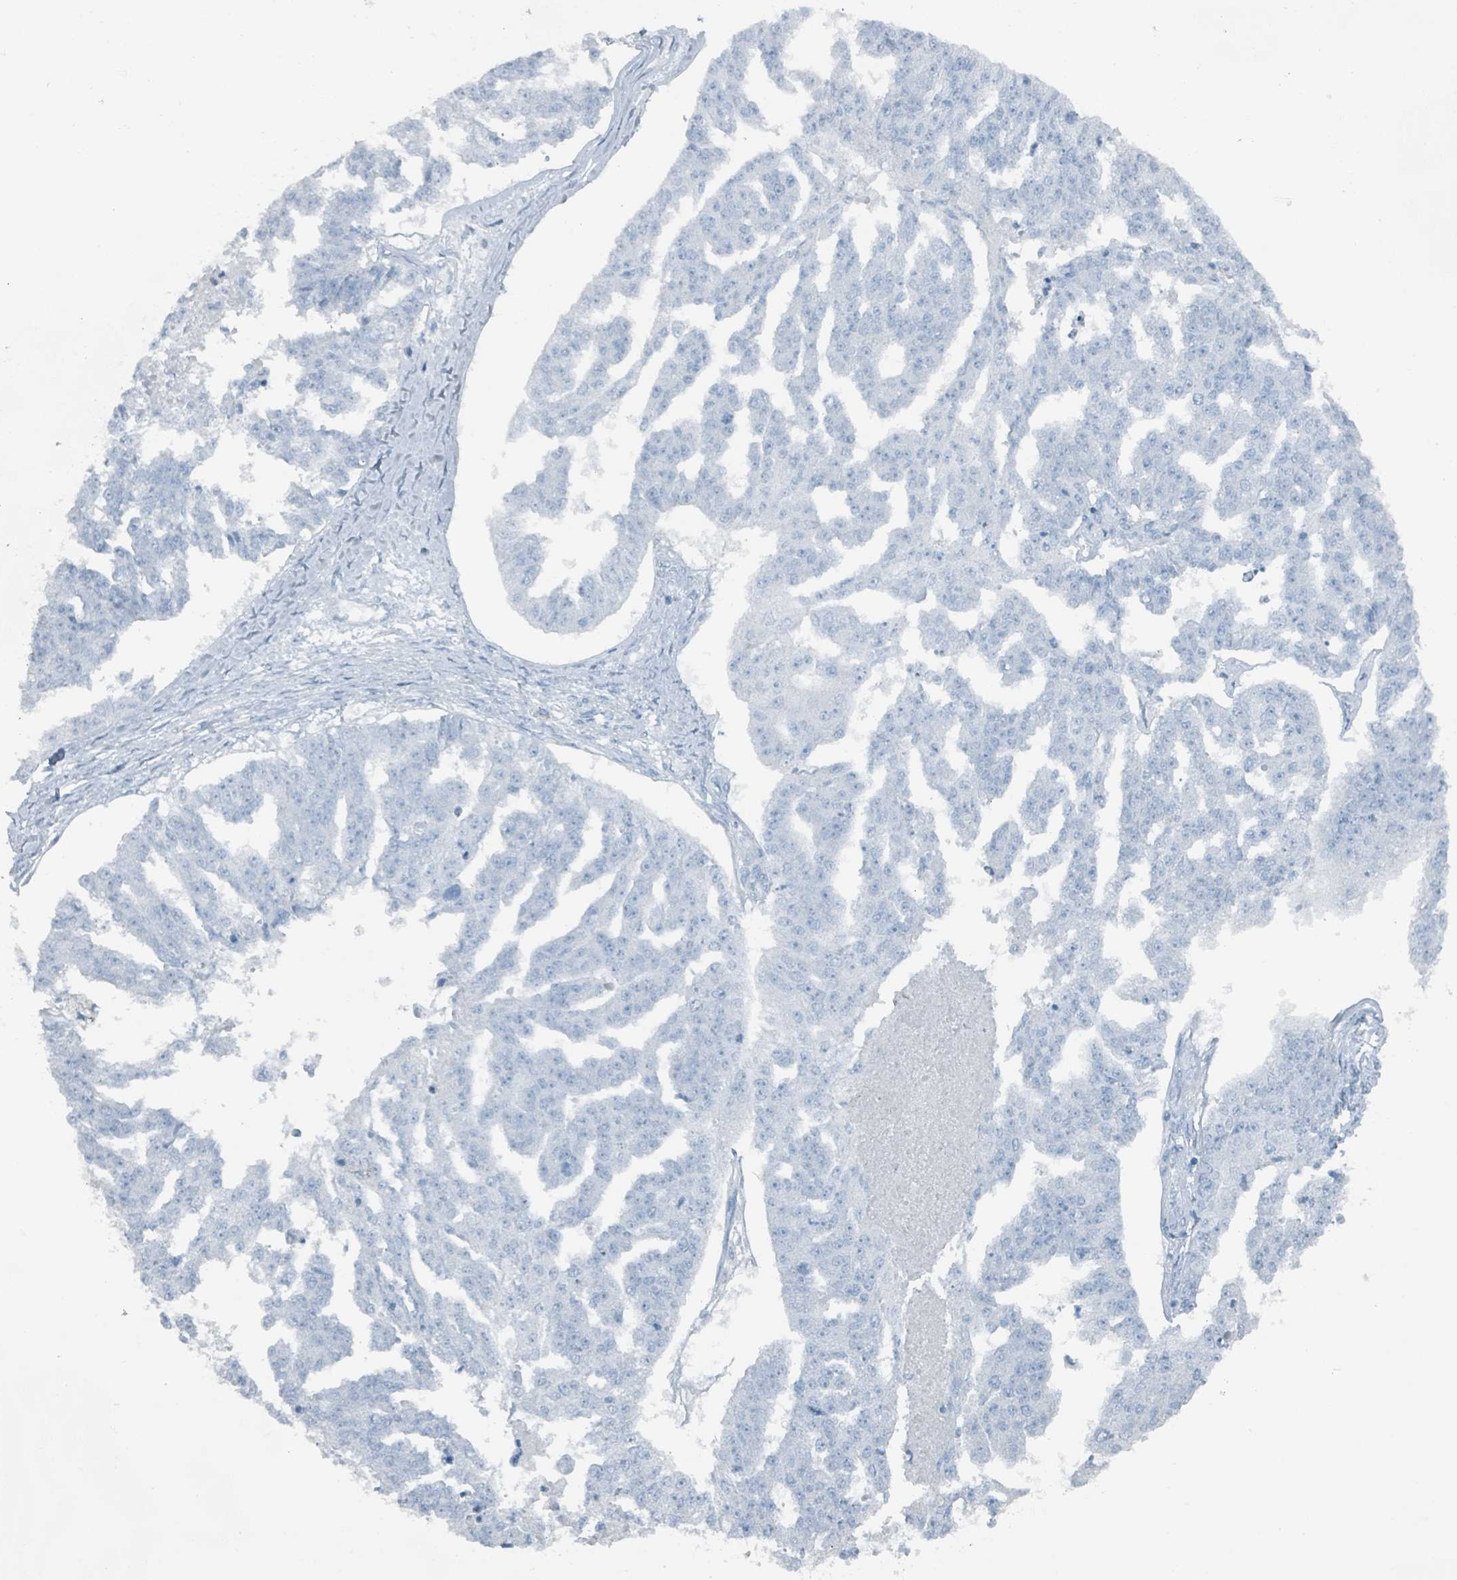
{"staining": {"intensity": "negative", "quantity": "none", "location": "none"}, "tissue": "ovarian cancer", "cell_type": "Tumor cells", "image_type": "cancer", "snomed": [{"axis": "morphology", "description": "Cystadenocarcinoma, serous, NOS"}, {"axis": "topography", "description": "Ovary"}], "caption": "This micrograph is of ovarian cancer (serous cystadenocarcinoma) stained with immunohistochemistry (IHC) to label a protein in brown with the nuclei are counter-stained blue. There is no staining in tumor cells.", "gene": "GAMT", "patient": {"sex": "female", "age": 58}}